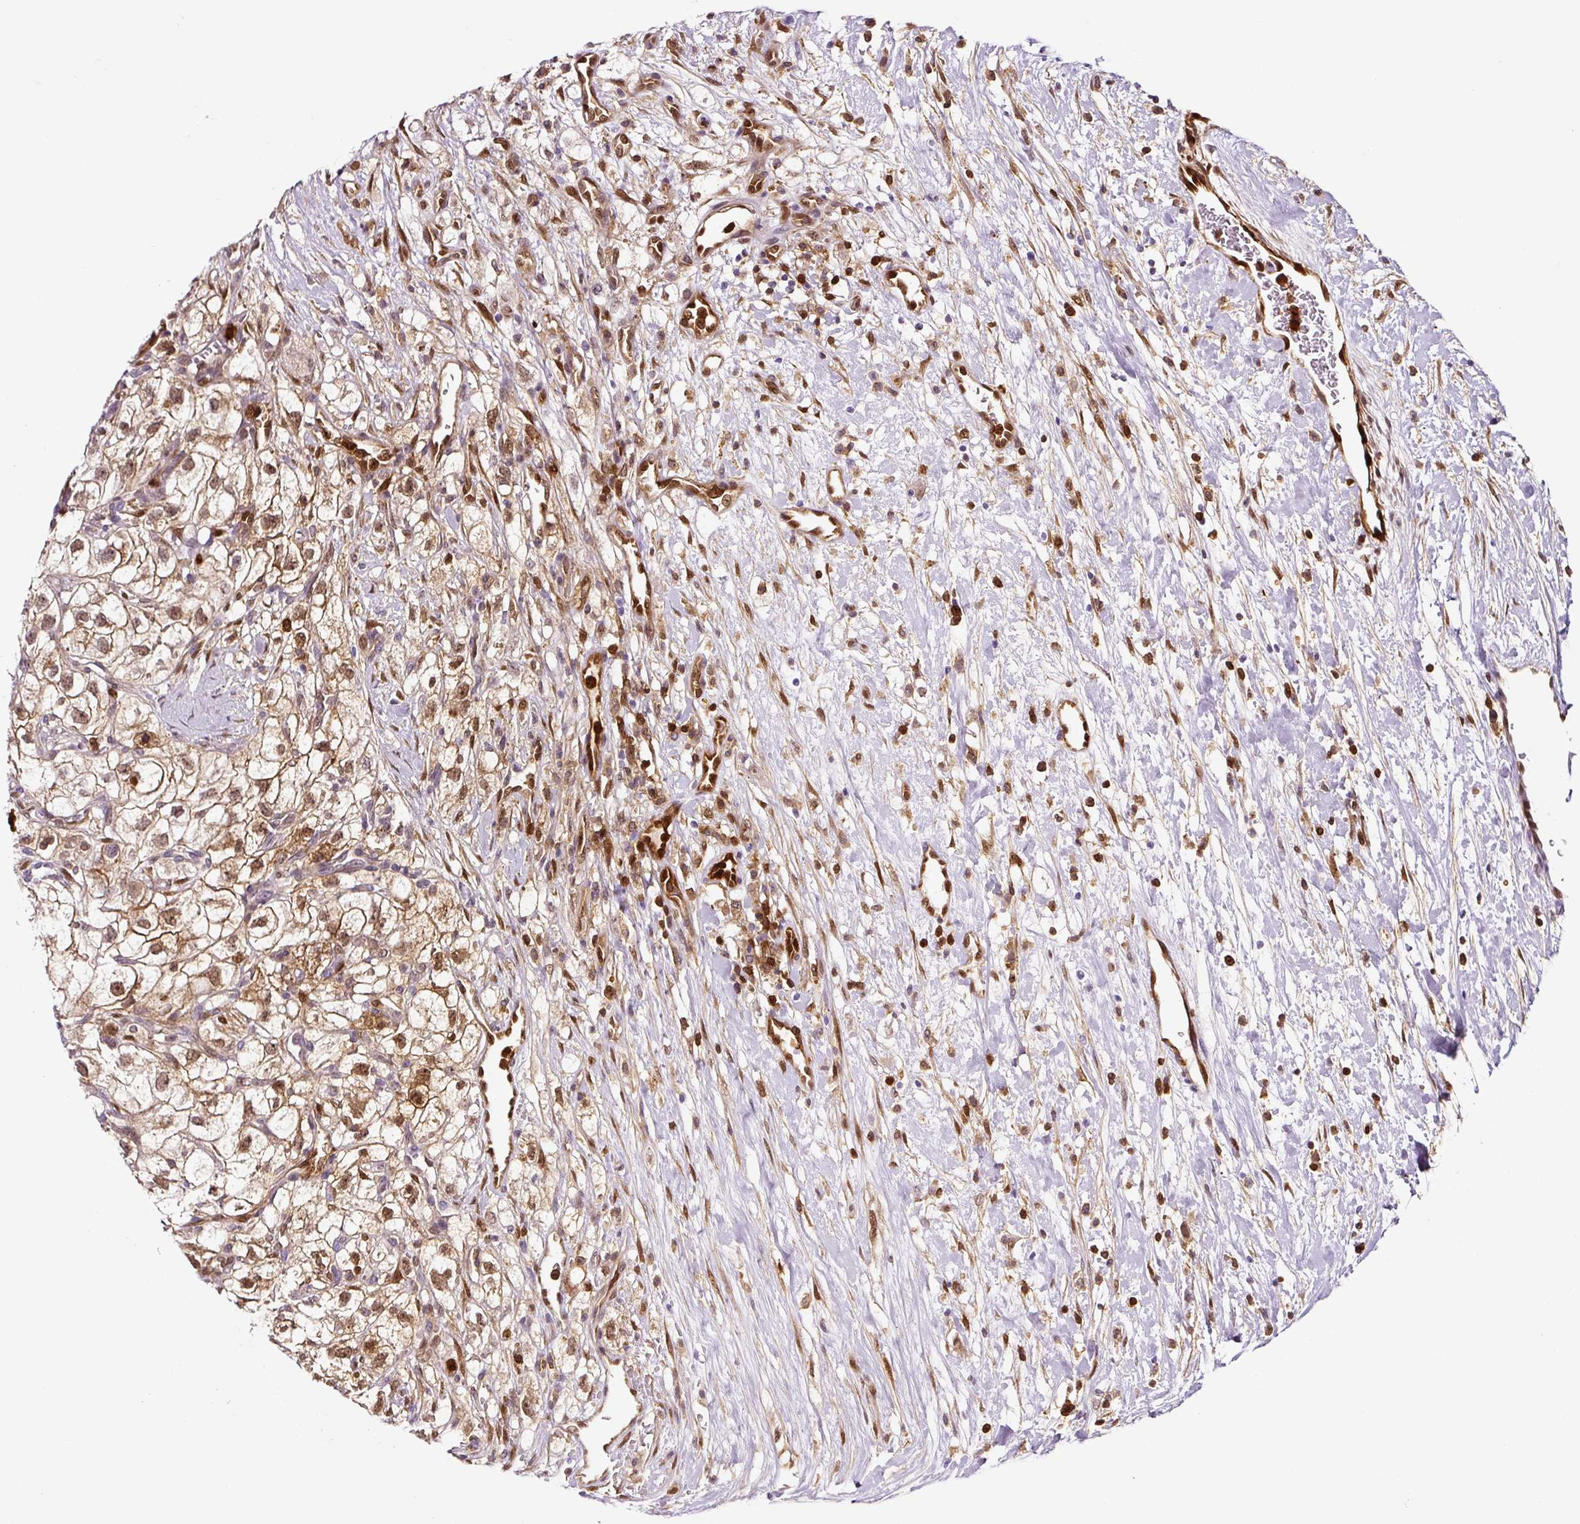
{"staining": {"intensity": "moderate", "quantity": ">75%", "location": "cytoplasmic/membranous,nuclear"}, "tissue": "renal cancer", "cell_type": "Tumor cells", "image_type": "cancer", "snomed": [{"axis": "morphology", "description": "Adenocarcinoma, NOS"}, {"axis": "topography", "description": "Kidney"}], "caption": "Moderate cytoplasmic/membranous and nuclear protein positivity is identified in approximately >75% of tumor cells in renal adenocarcinoma. (brown staining indicates protein expression, while blue staining denotes nuclei).", "gene": "ANXA1", "patient": {"sex": "male", "age": 59}}